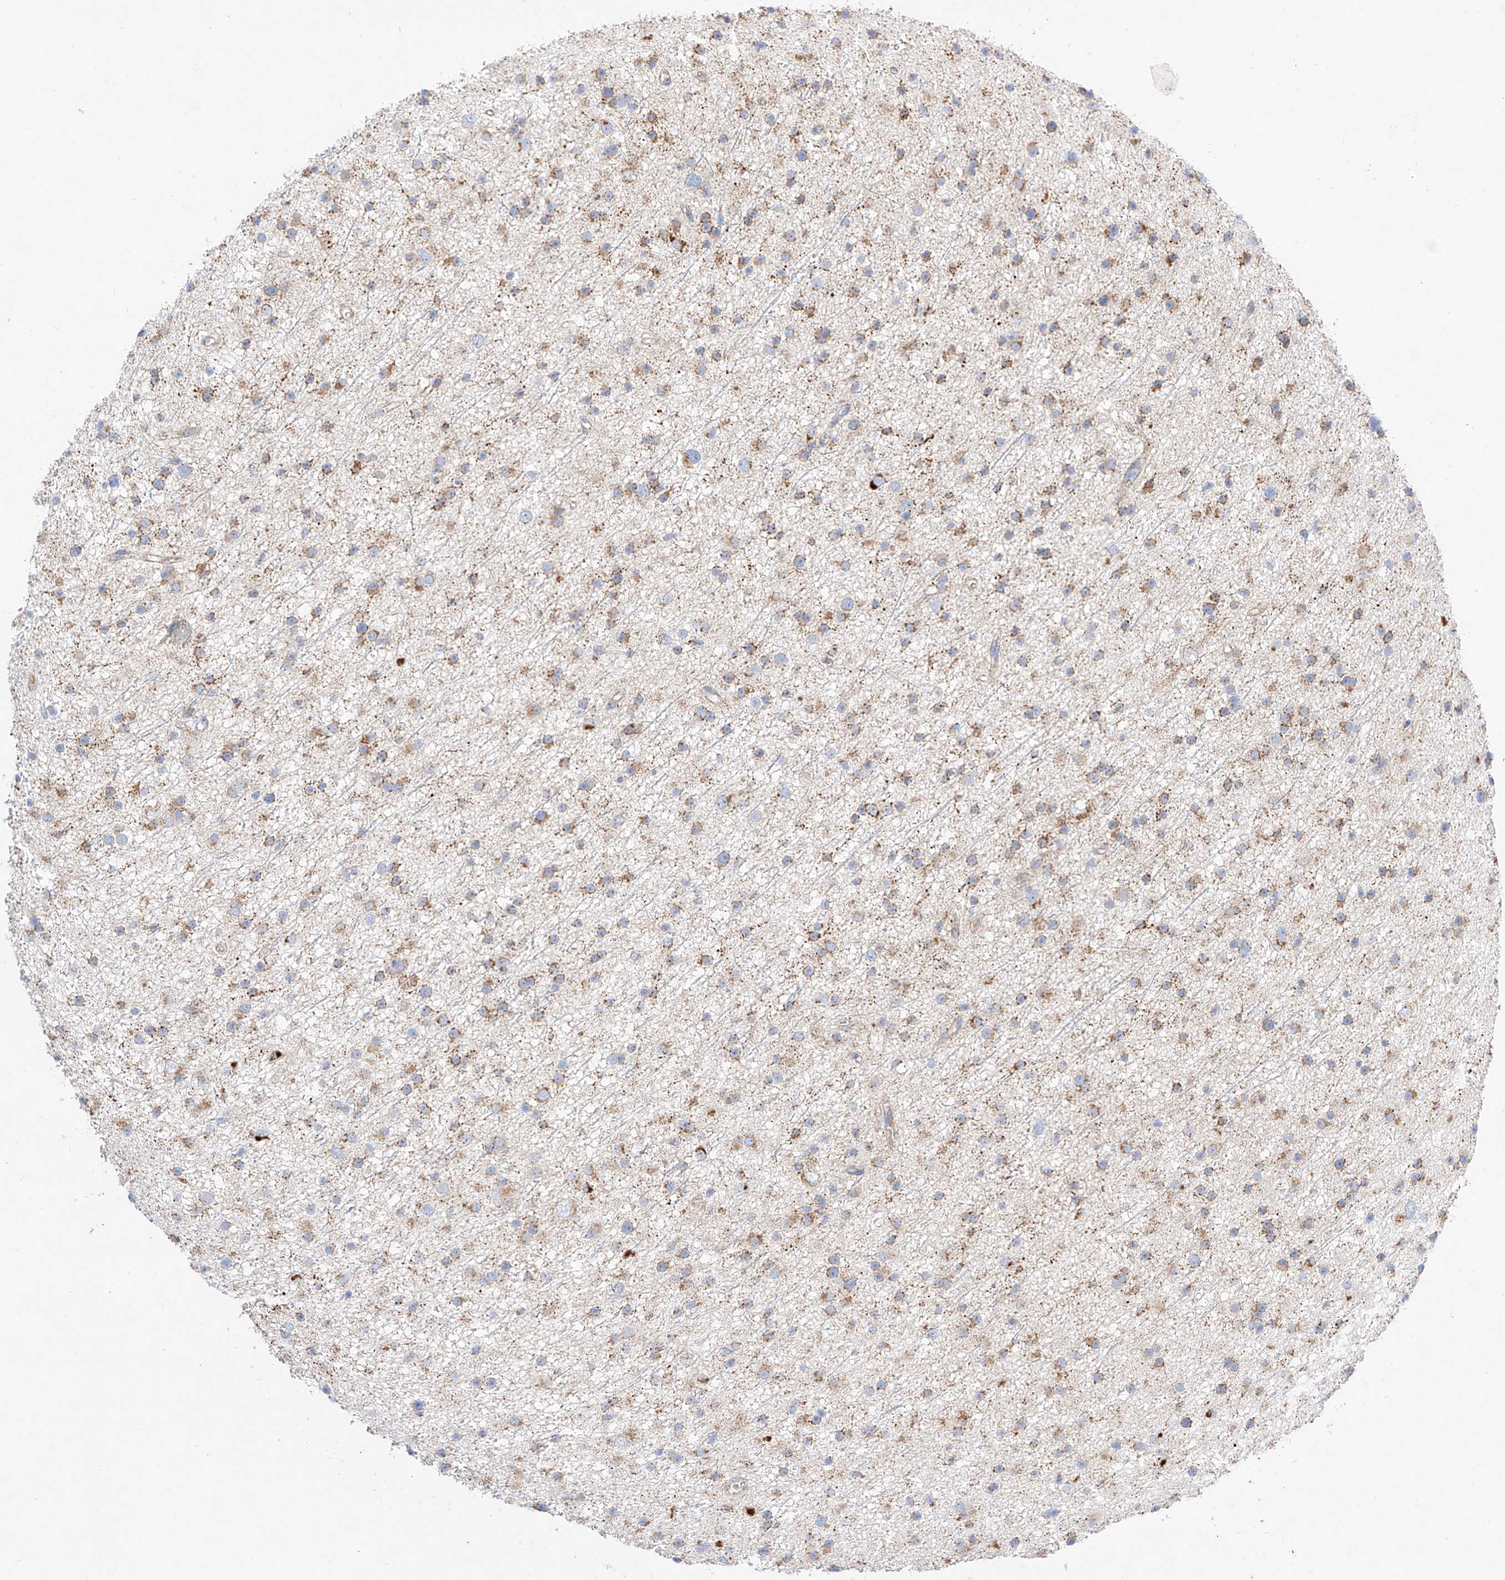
{"staining": {"intensity": "moderate", "quantity": ">75%", "location": "cytoplasmic/membranous"}, "tissue": "glioma", "cell_type": "Tumor cells", "image_type": "cancer", "snomed": [{"axis": "morphology", "description": "Glioma, malignant, Low grade"}, {"axis": "topography", "description": "Cerebral cortex"}], "caption": "Malignant low-grade glioma was stained to show a protein in brown. There is medium levels of moderate cytoplasmic/membranous expression in about >75% of tumor cells.", "gene": "CST9", "patient": {"sex": "female", "age": 39}}